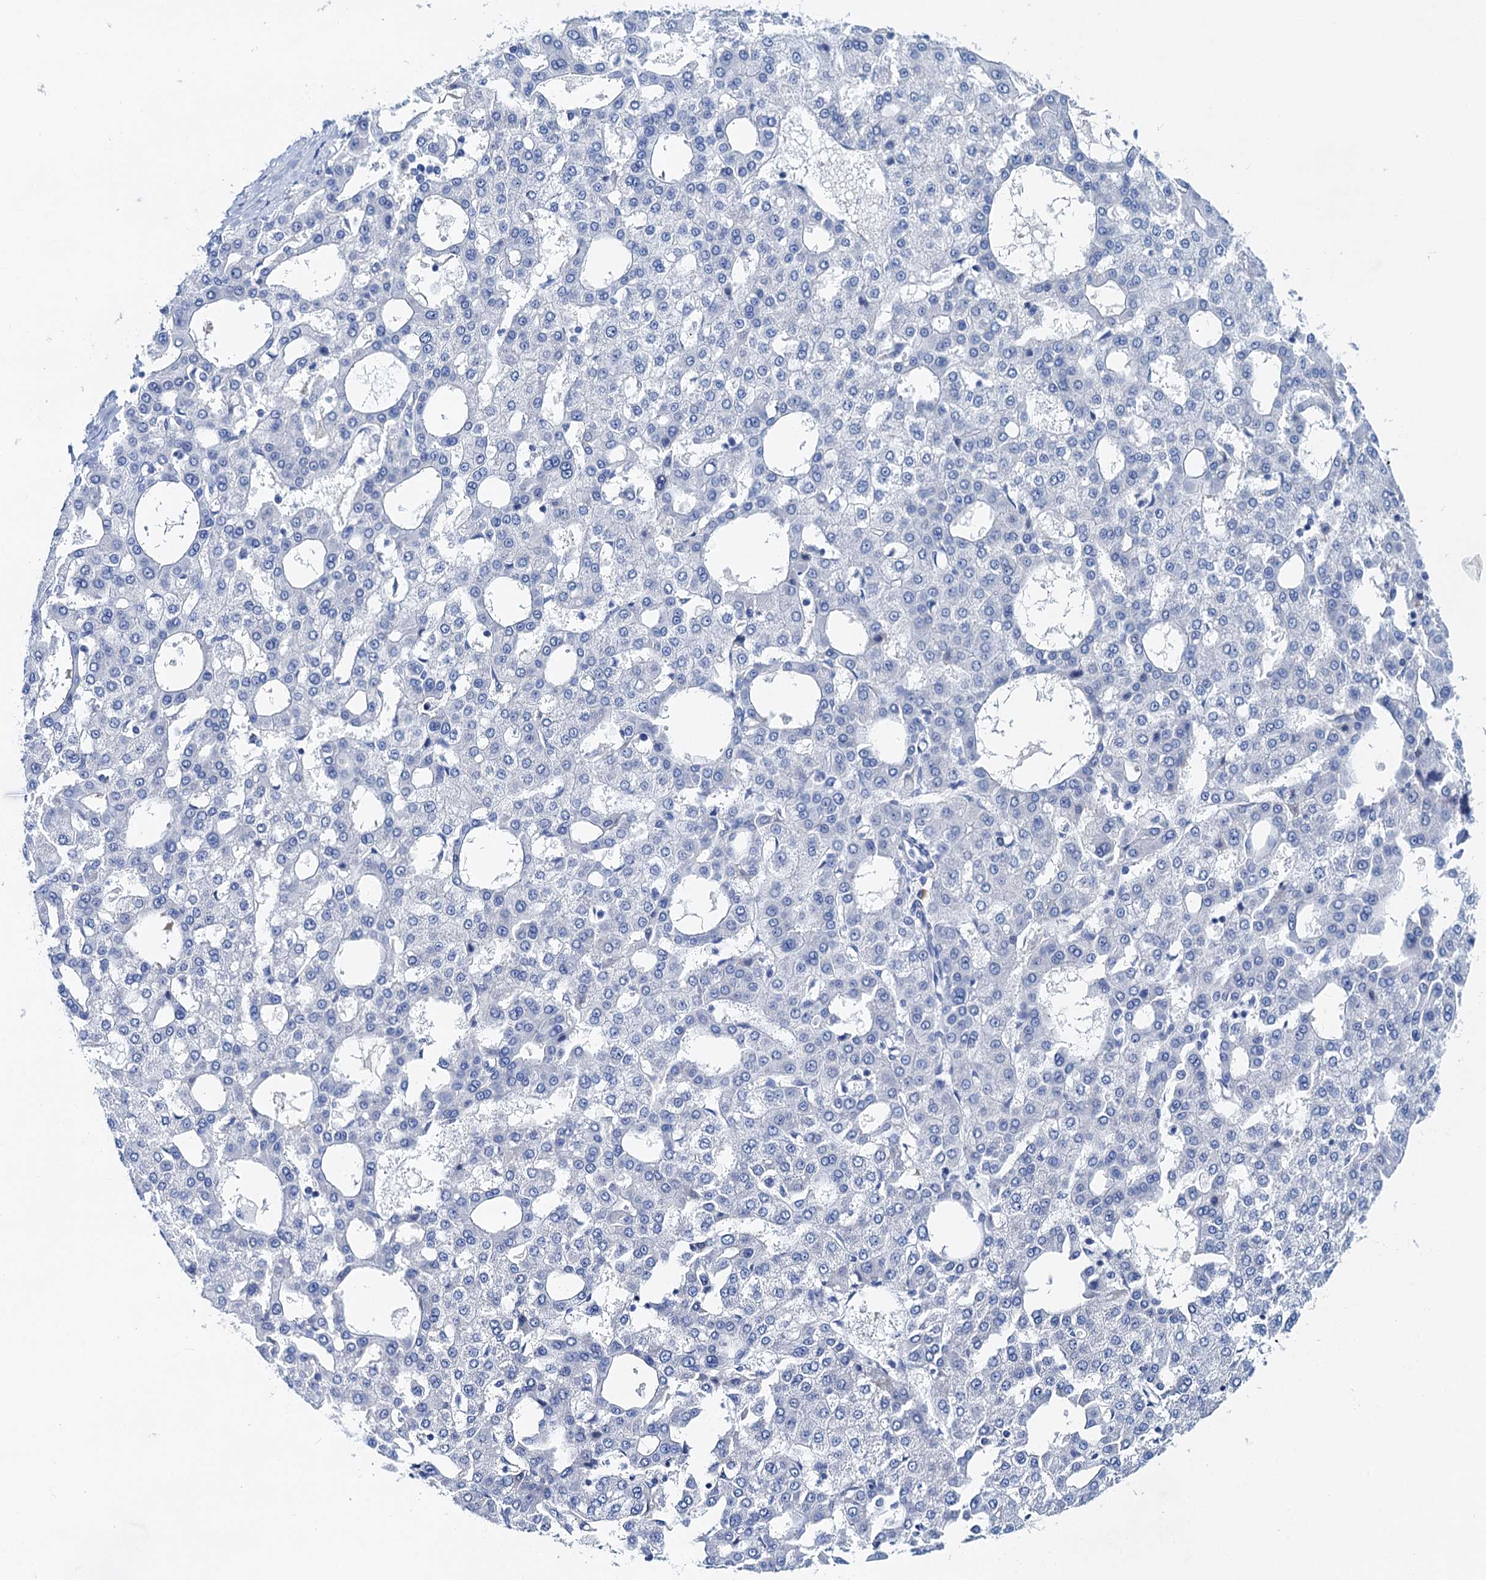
{"staining": {"intensity": "negative", "quantity": "none", "location": "none"}, "tissue": "liver cancer", "cell_type": "Tumor cells", "image_type": "cancer", "snomed": [{"axis": "morphology", "description": "Carcinoma, Hepatocellular, NOS"}, {"axis": "topography", "description": "Liver"}], "caption": "Liver cancer was stained to show a protein in brown. There is no significant positivity in tumor cells.", "gene": "NLRP10", "patient": {"sex": "male", "age": 47}}